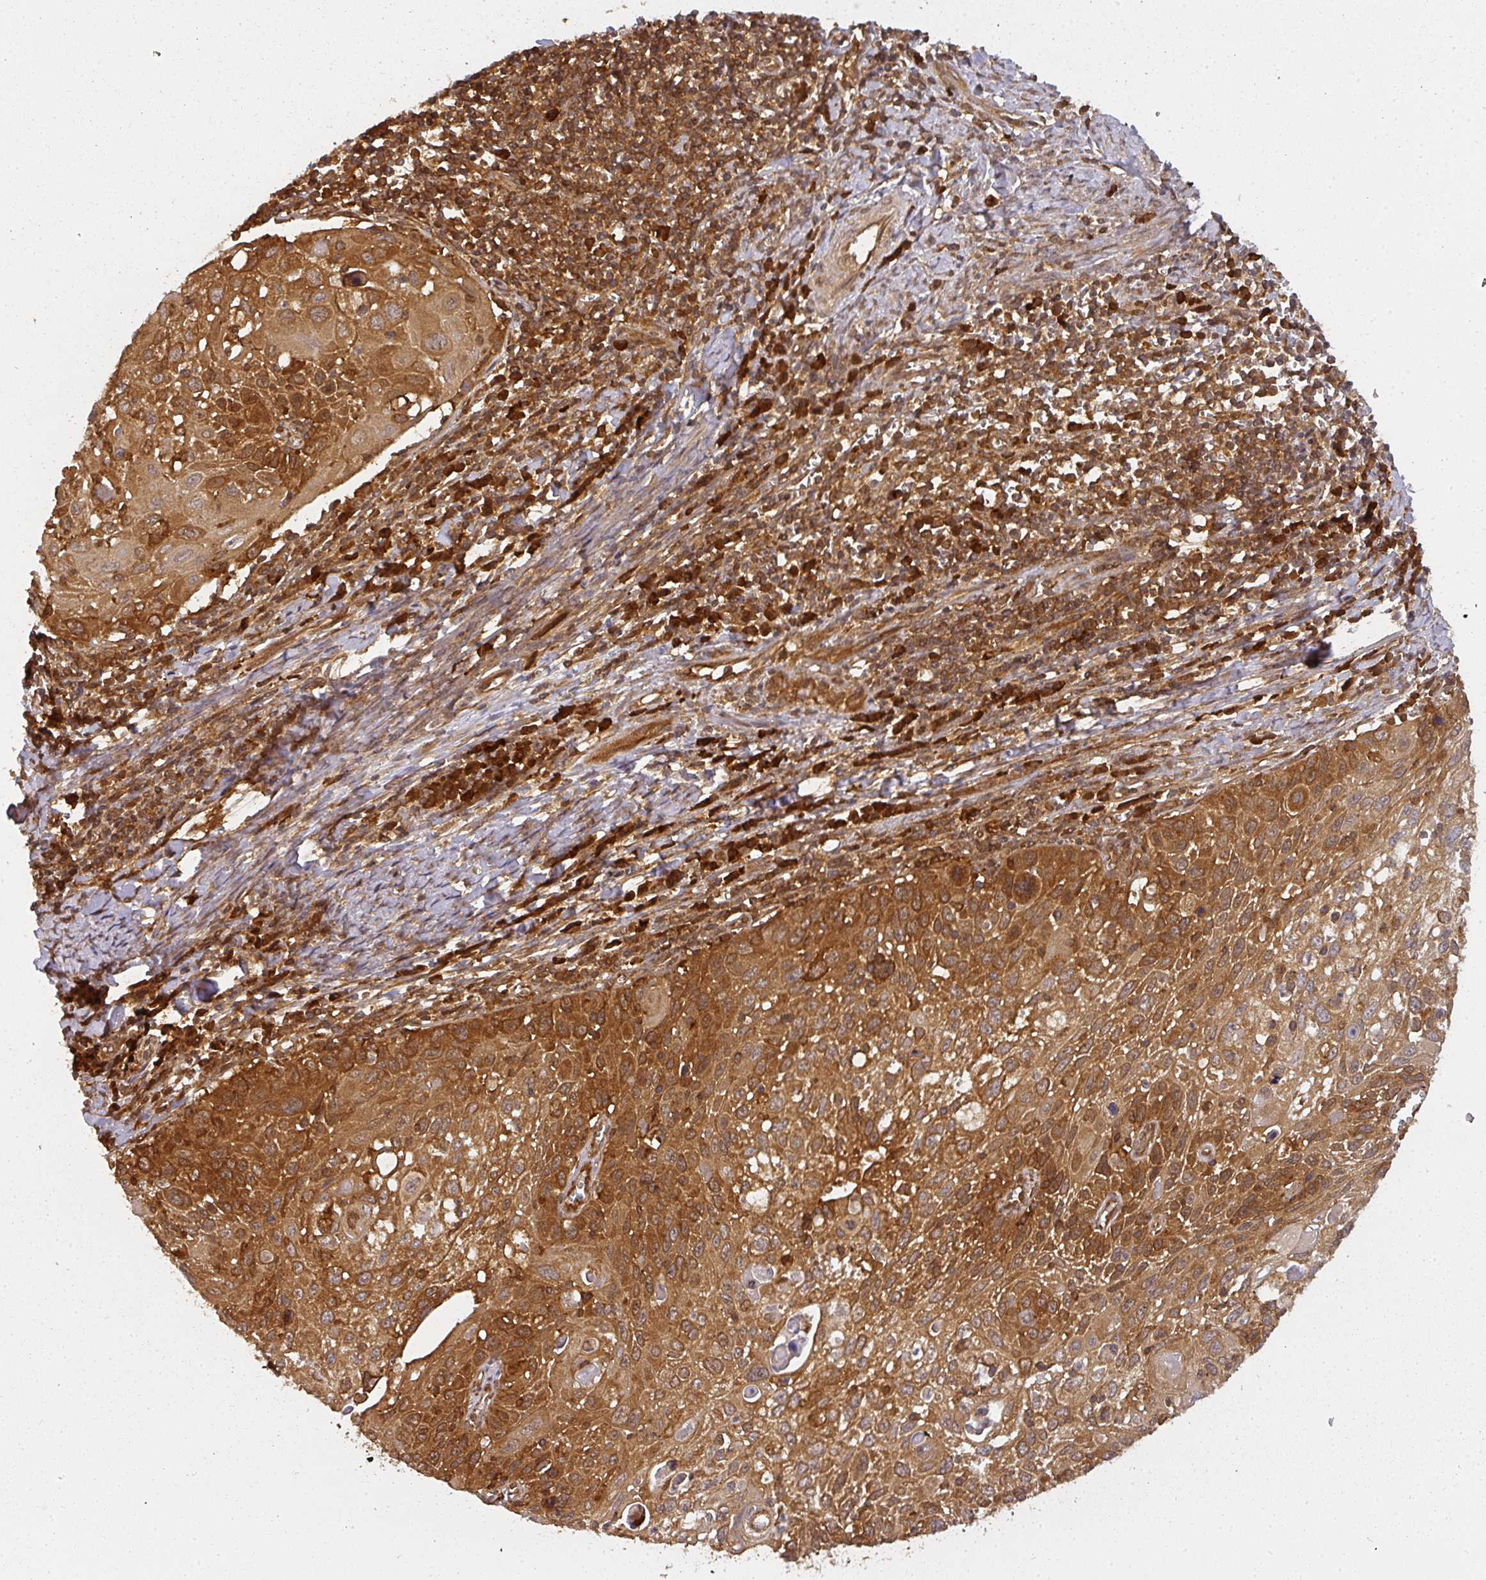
{"staining": {"intensity": "strong", "quantity": ">75%", "location": "cytoplasmic/membranous"}, "tissue": "cervical cancer", "cell_type": "Tumor cells", "image_type": "cancer", "snomed": [{"axis": "morphology", "description": "Squamous cell carcinoma, NOS"}, {"axis": "topography", "description": "Cervix"}], "caption": "Tumor cells exhibit high levels of strong cytoplasmic/membranous expression in approximately >75% of cells in human cervical squamous cell carcinoma. The staining is performed using DAB (3,3'-diaminobenzidine) brown chromogen to label protein expression. The nuclei are counter-stained blue using hematoxylin.", "gene": "PPP6R3", "patient": {"sex": "female", "age": 70}}